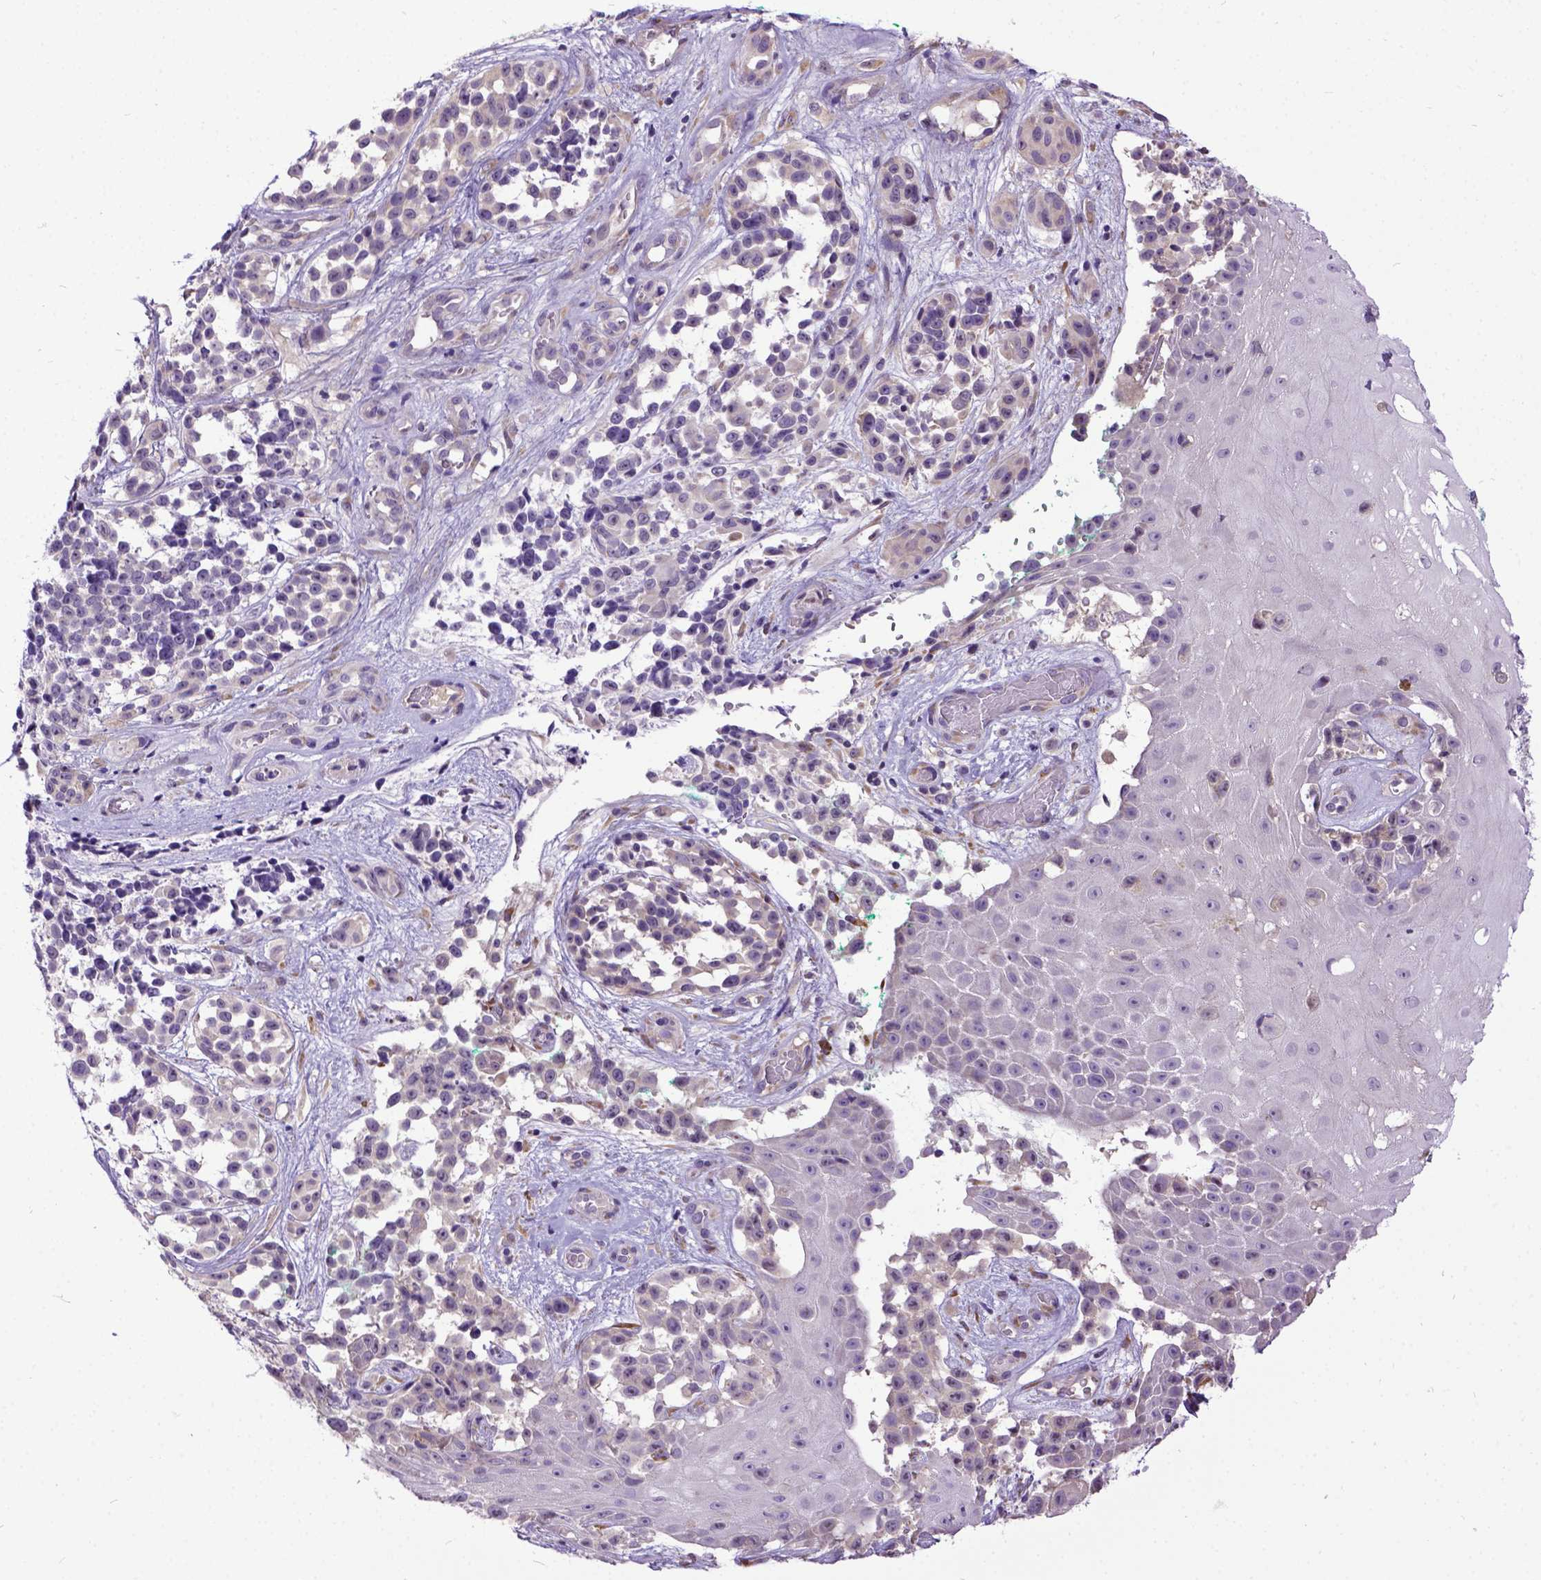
{"staining": {"intensity": "negative", "quantity": "none", "location": "none"}, "tissue": "melanoma", "cell_type": "Tumor cells", "image_type": "cancer", "snomed": [{"axis": "morphology", "description": "Malignant melanoma, NOS"}, {"axis": "topography", "description": "Skin"}], "caption": "Immunohistochemistry (IHC) micrograph of neoplastic tissue: malignant melanoma stained with DAB exhibits no significant protein staining in tumor cells.", "gene": "NEK5", "patient": {"sex": "female", "age": 88}}